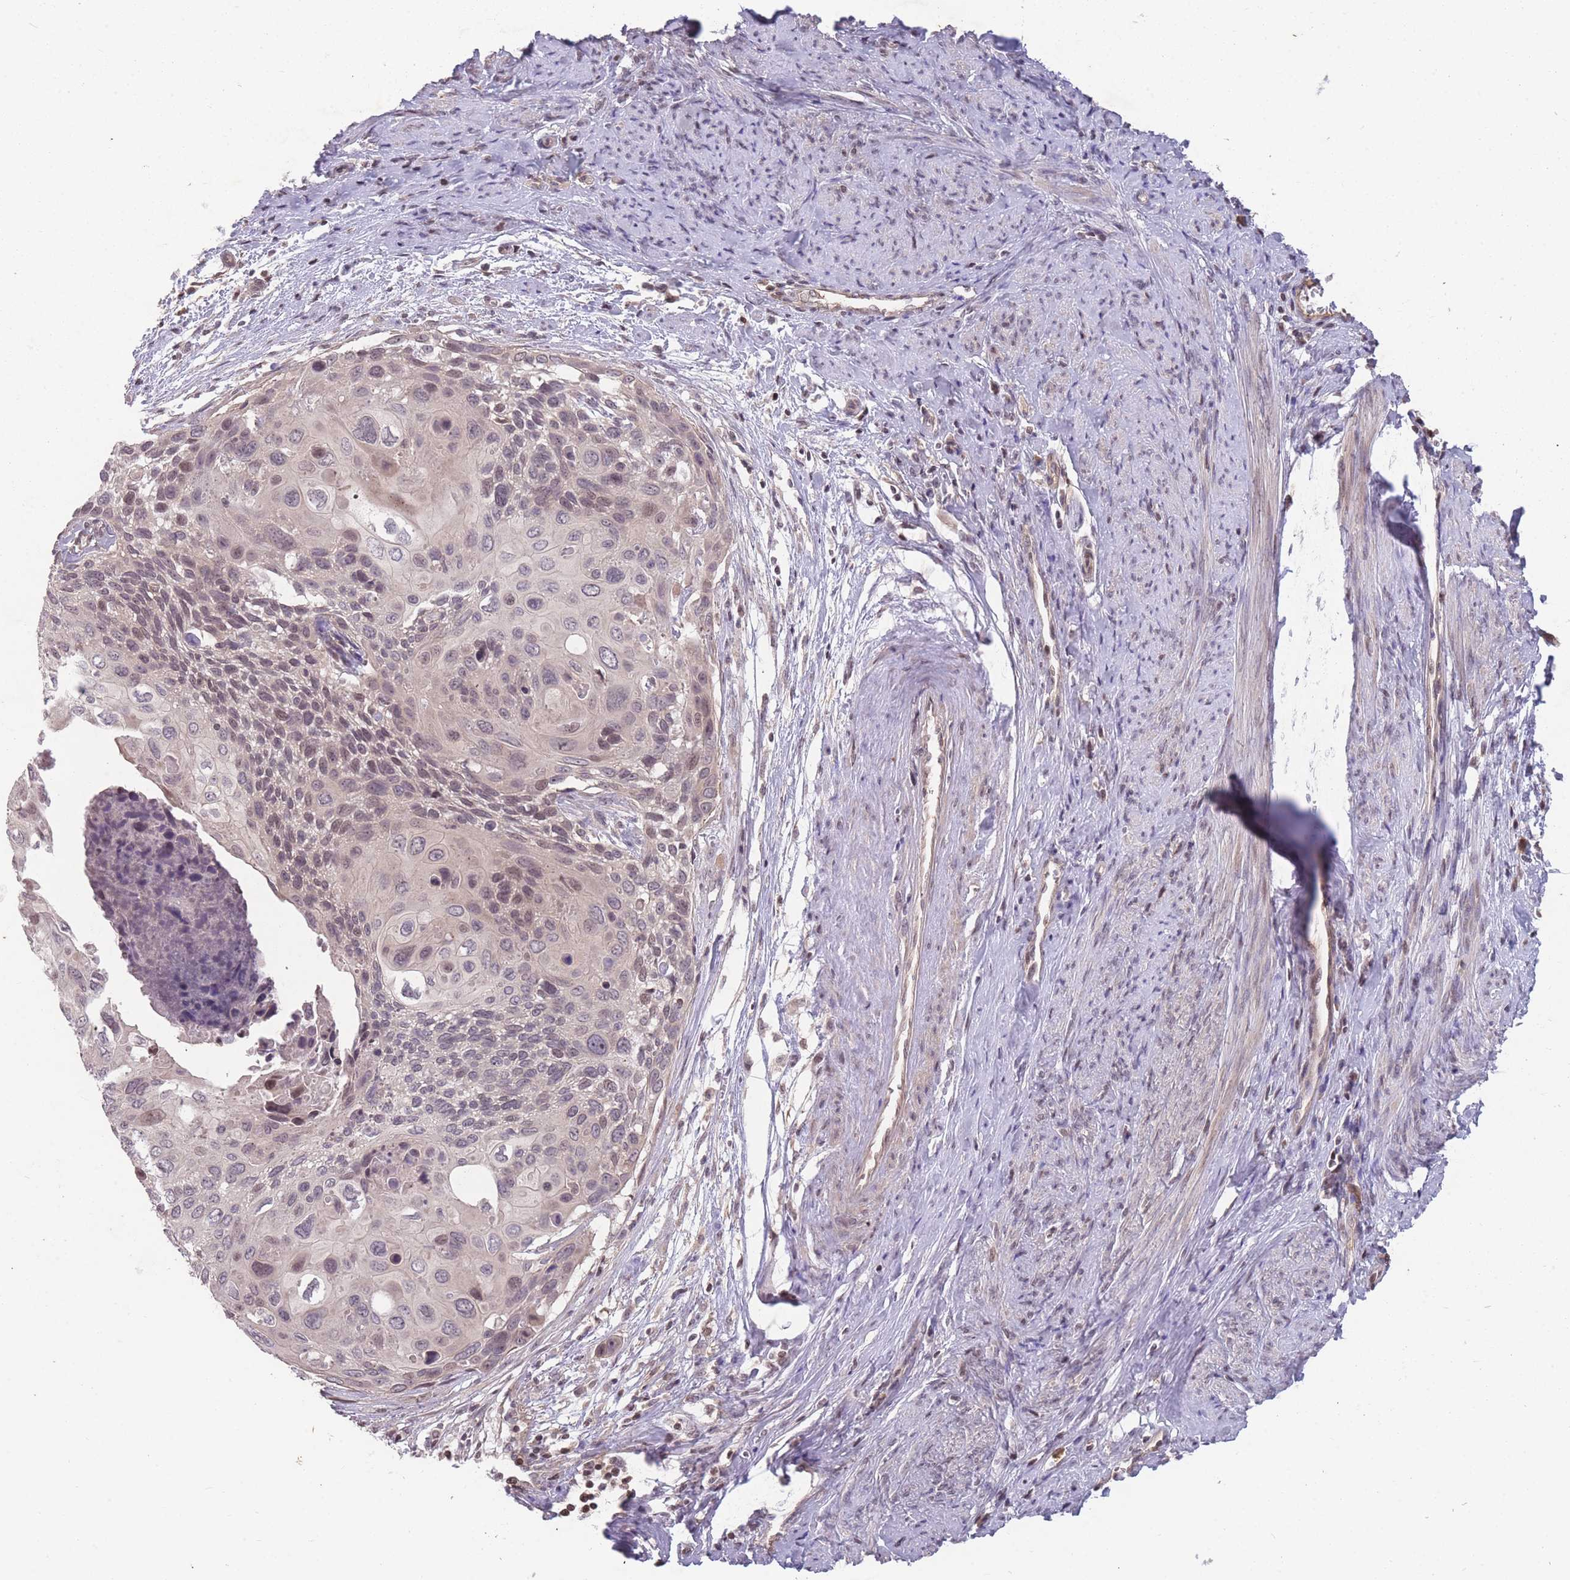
{"staining": {"intensity": "weak", "quantity": "<25%", "location": "nuclear"}, "tissue": "cervical cancer", "cell_type": "Tumor cells", "image_type": "cancer", "snomed": [{"axis": "morphology", "description": "Squamous cell carcinoma, NOS"}, {"axis": "topography", "description": "Cervix"}], "caption": "The image exhibits no staining of tumor cells in squamous cell carcinoma (cervical). (DAB immunohistochemistry (IHC) visualized using brightfield microscopy, high magnification).", "gene": "GGT5", "patient": {"sex": "female", "age": 80}}